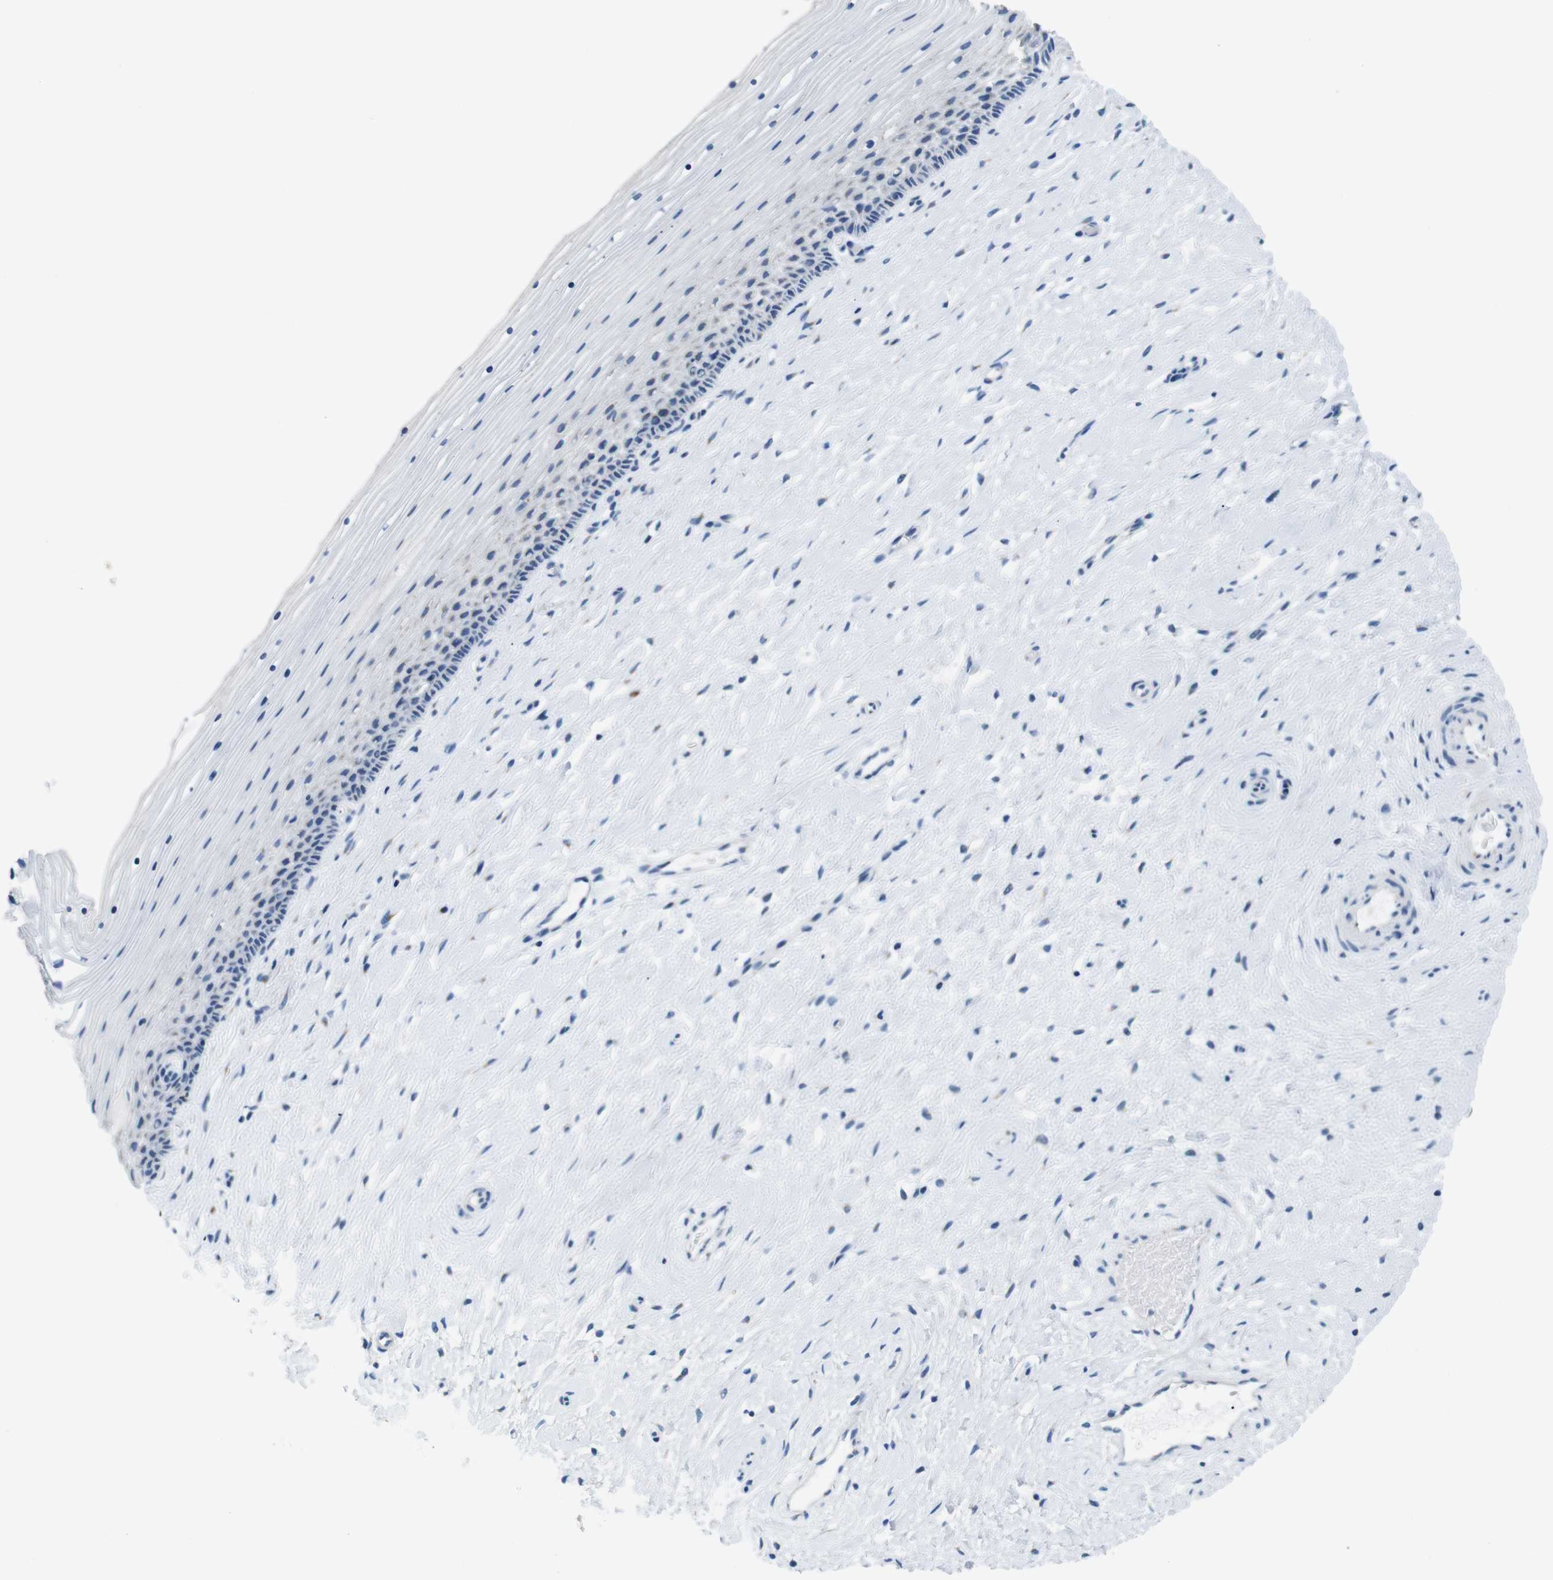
{"staining": {"intensity": "moderate", "quantity": "25%-75%", "location": "cytoplasmic/membranous"}, "tissue": "cervix", "cell_type": "Glandular cells", "image_type": "normal", "snomed": [{"axis": "morphology", "description": "Normal tissue, NOS"}, {"axis": "topography", "description": "Cervix"}], "caption": "DAB immunohistochemical staining of unremarkable human cervix reveals moderate cytoplasmic/membranous protein staining in about 25%-75% of glandular cells.", "gene": "GOLGA2", "patient": {"sex": "female", "age": 39}}